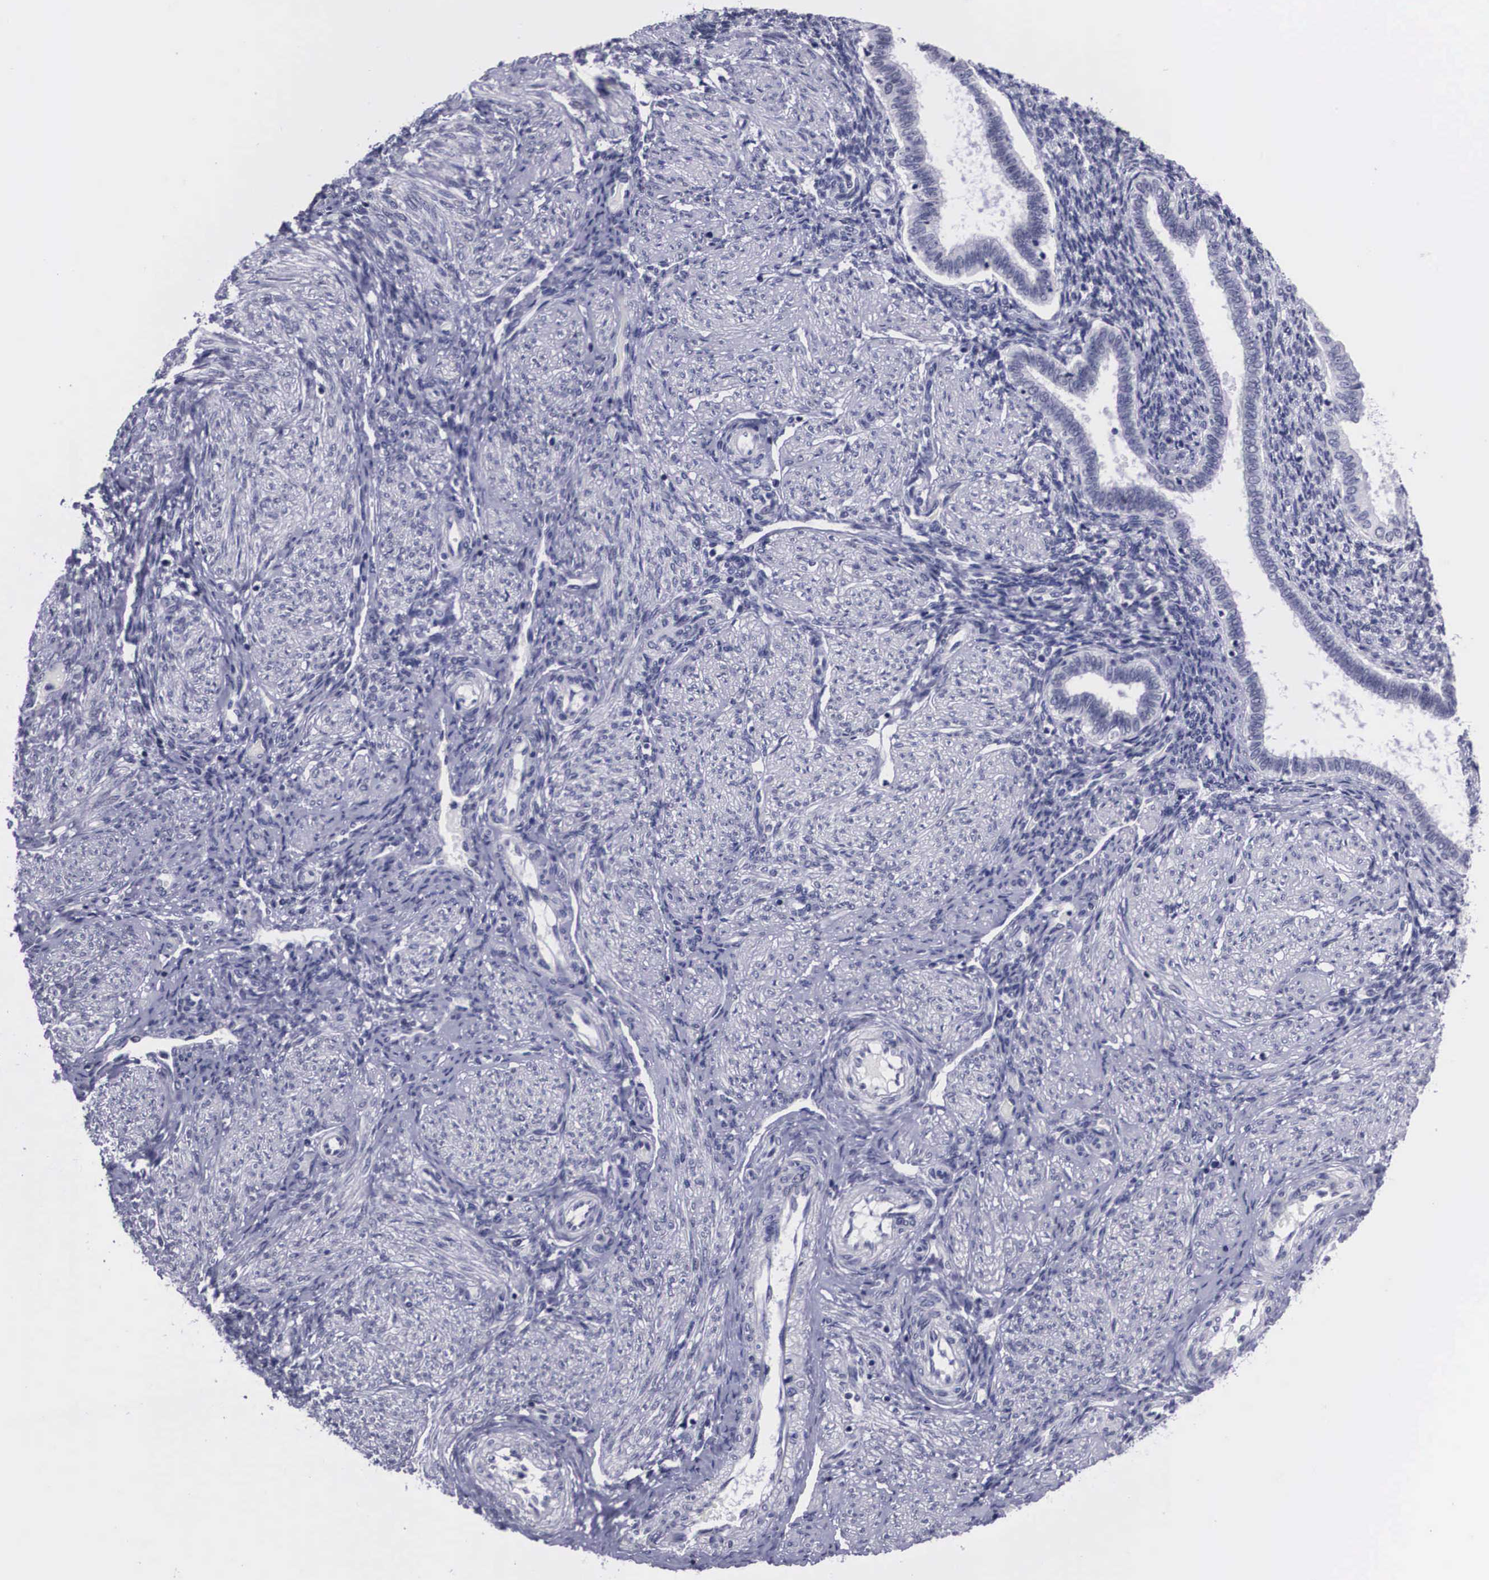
{"staining": {"intensity": "negative", "quantity": "none", "location": "none"}, "tissue": "endometrium", "cell_type": "Cells in endometrial stroma", "image_type": "normal", "snomed": [{"axis": "morphology", "description": "Normal tissue, NOS"}, {"axis": "topography", "description": "Endometrium"}], "caption": "The micrograph demonstrates no significant expression in cells in endometrial stroma of endometrium.", "gene": "C22orf31", "patient": {"sex": "female", "age": 36}}